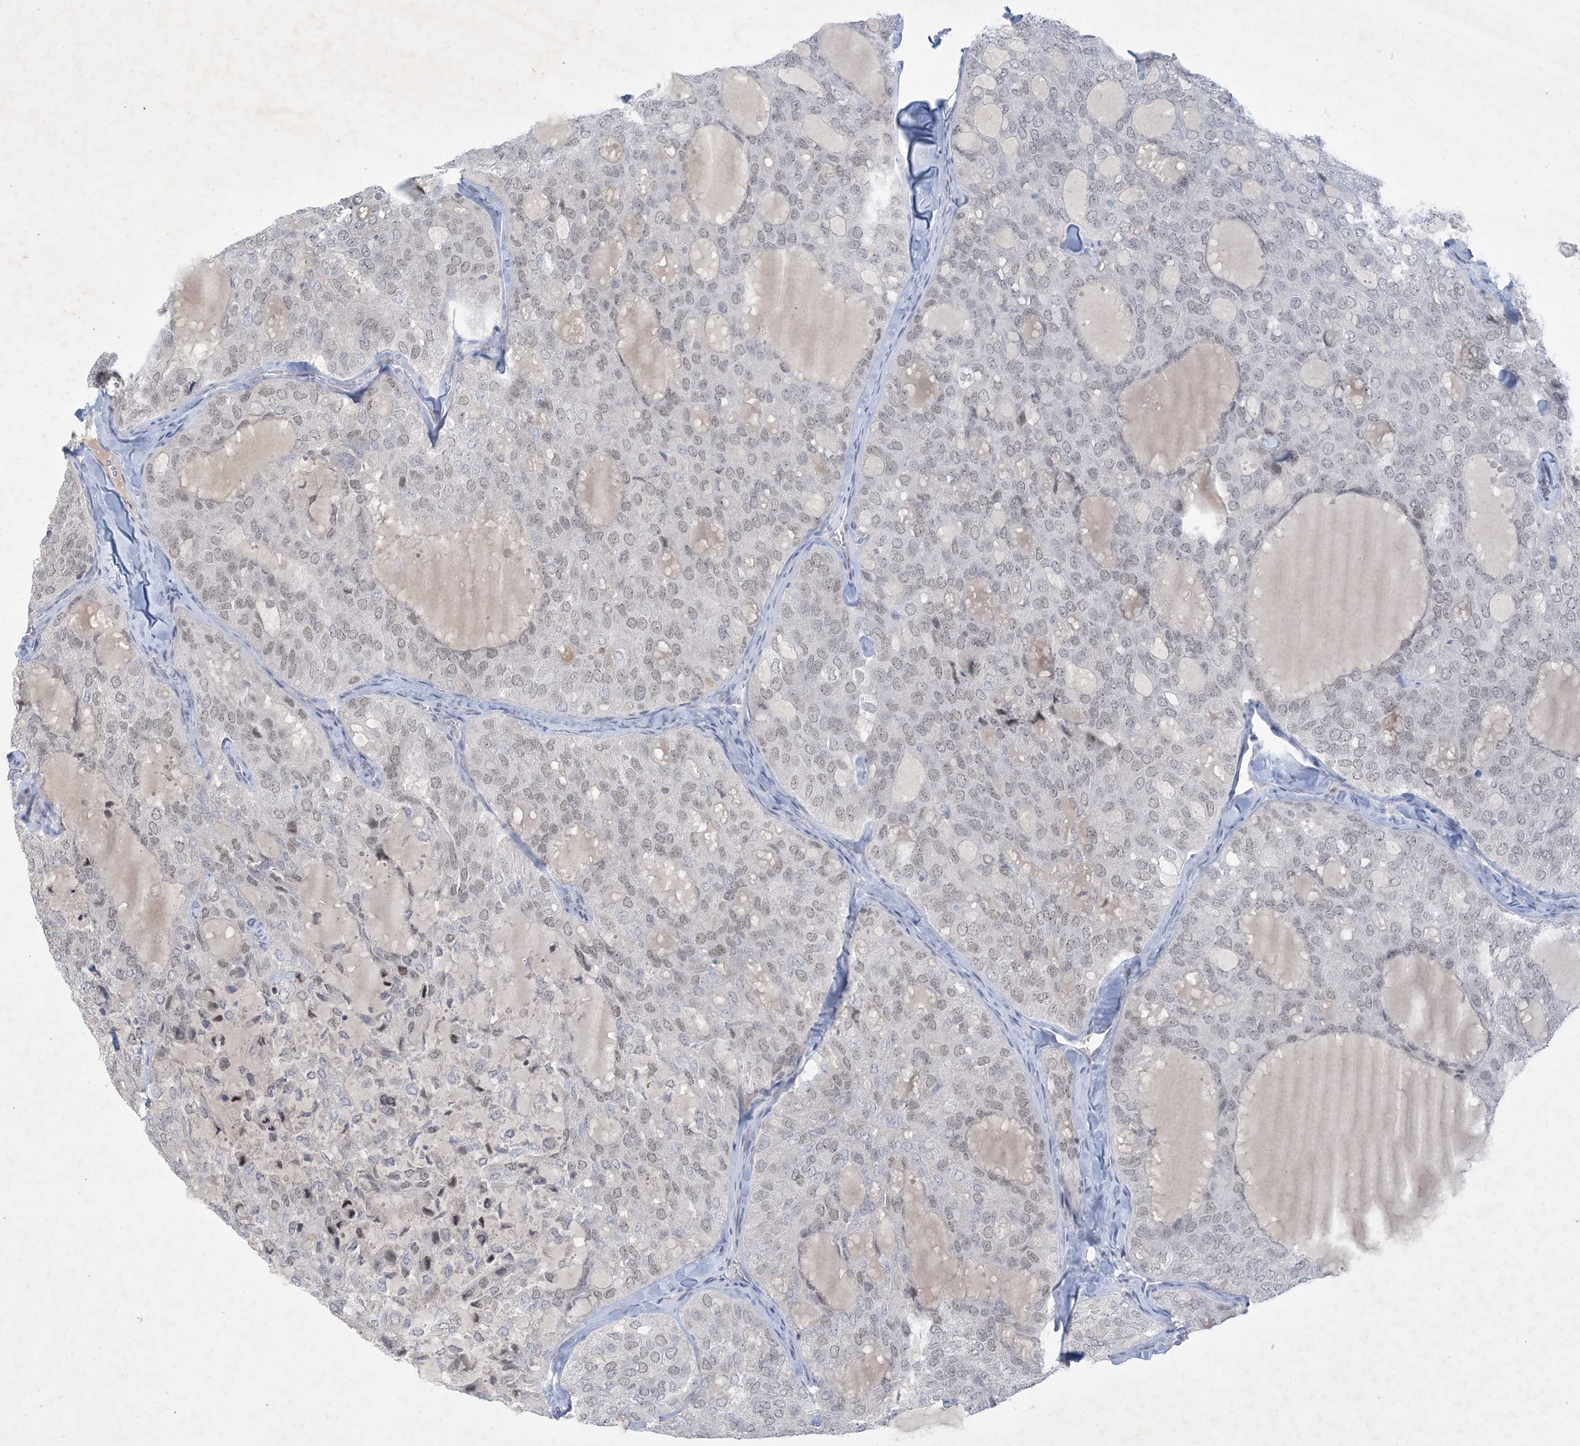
{"staining": {"intensity": "weak", "quantity": "<25%", "location": "nuclear"}, "tissue": "thyroid cancer", "cell_type": "Tumor cells", "image_type": "cancer", "snomed": [{"axis": "morphology", "description": "Follicular adenoma carcinoma, NOS"}, {"axis": "topography", "description": "Thyroid gland"}], "caption": "Tumor cells show no significant expression in follicular adenoma carcinoma (thyroid).", "gene": "ZNF674", "patient": {"sex": "male", "age": 75}}